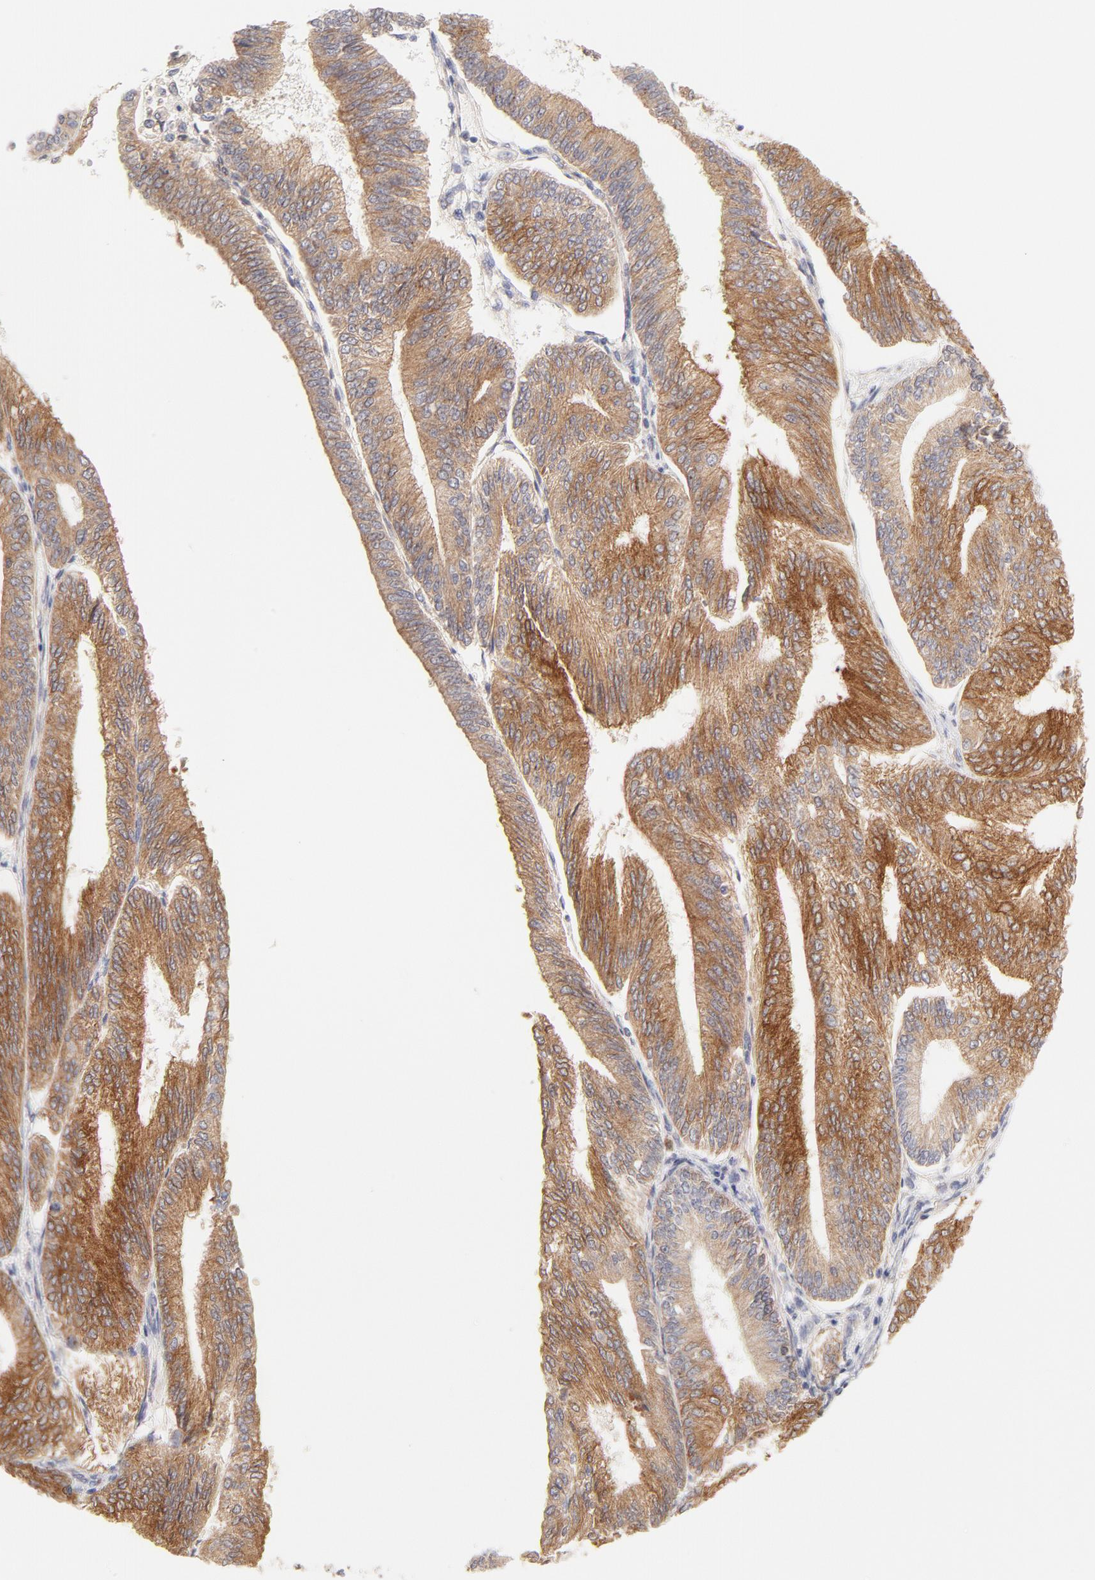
{"staining": {"intensity": "moderate", "quantity": ">75%", "location": "cytoplasmic/membranous"}, "tissue": "endometrial cancer", "cell_type": "Tumor cells", "image_type": "cancer", "snomed": [{"axis": "morphology", "description": "Adenocarcinoma, NOS"}, {"axis": "topography", "description": "Endometrium"}], "caption": "Protein analysis of endometrial cancer (adenocarcinoma) tissue demonstrates moderate cytoplasmic/membranous positivity in about >75% of tumor cells. The protein is stained brown, and the nuclei are stained in blue (DAB (3,3'-diaminobenzidine) IHC with brightfield microscopy, high magnification).", "gene": "RPS6KA1", "patient": {"sex": "female", "age": 55}}